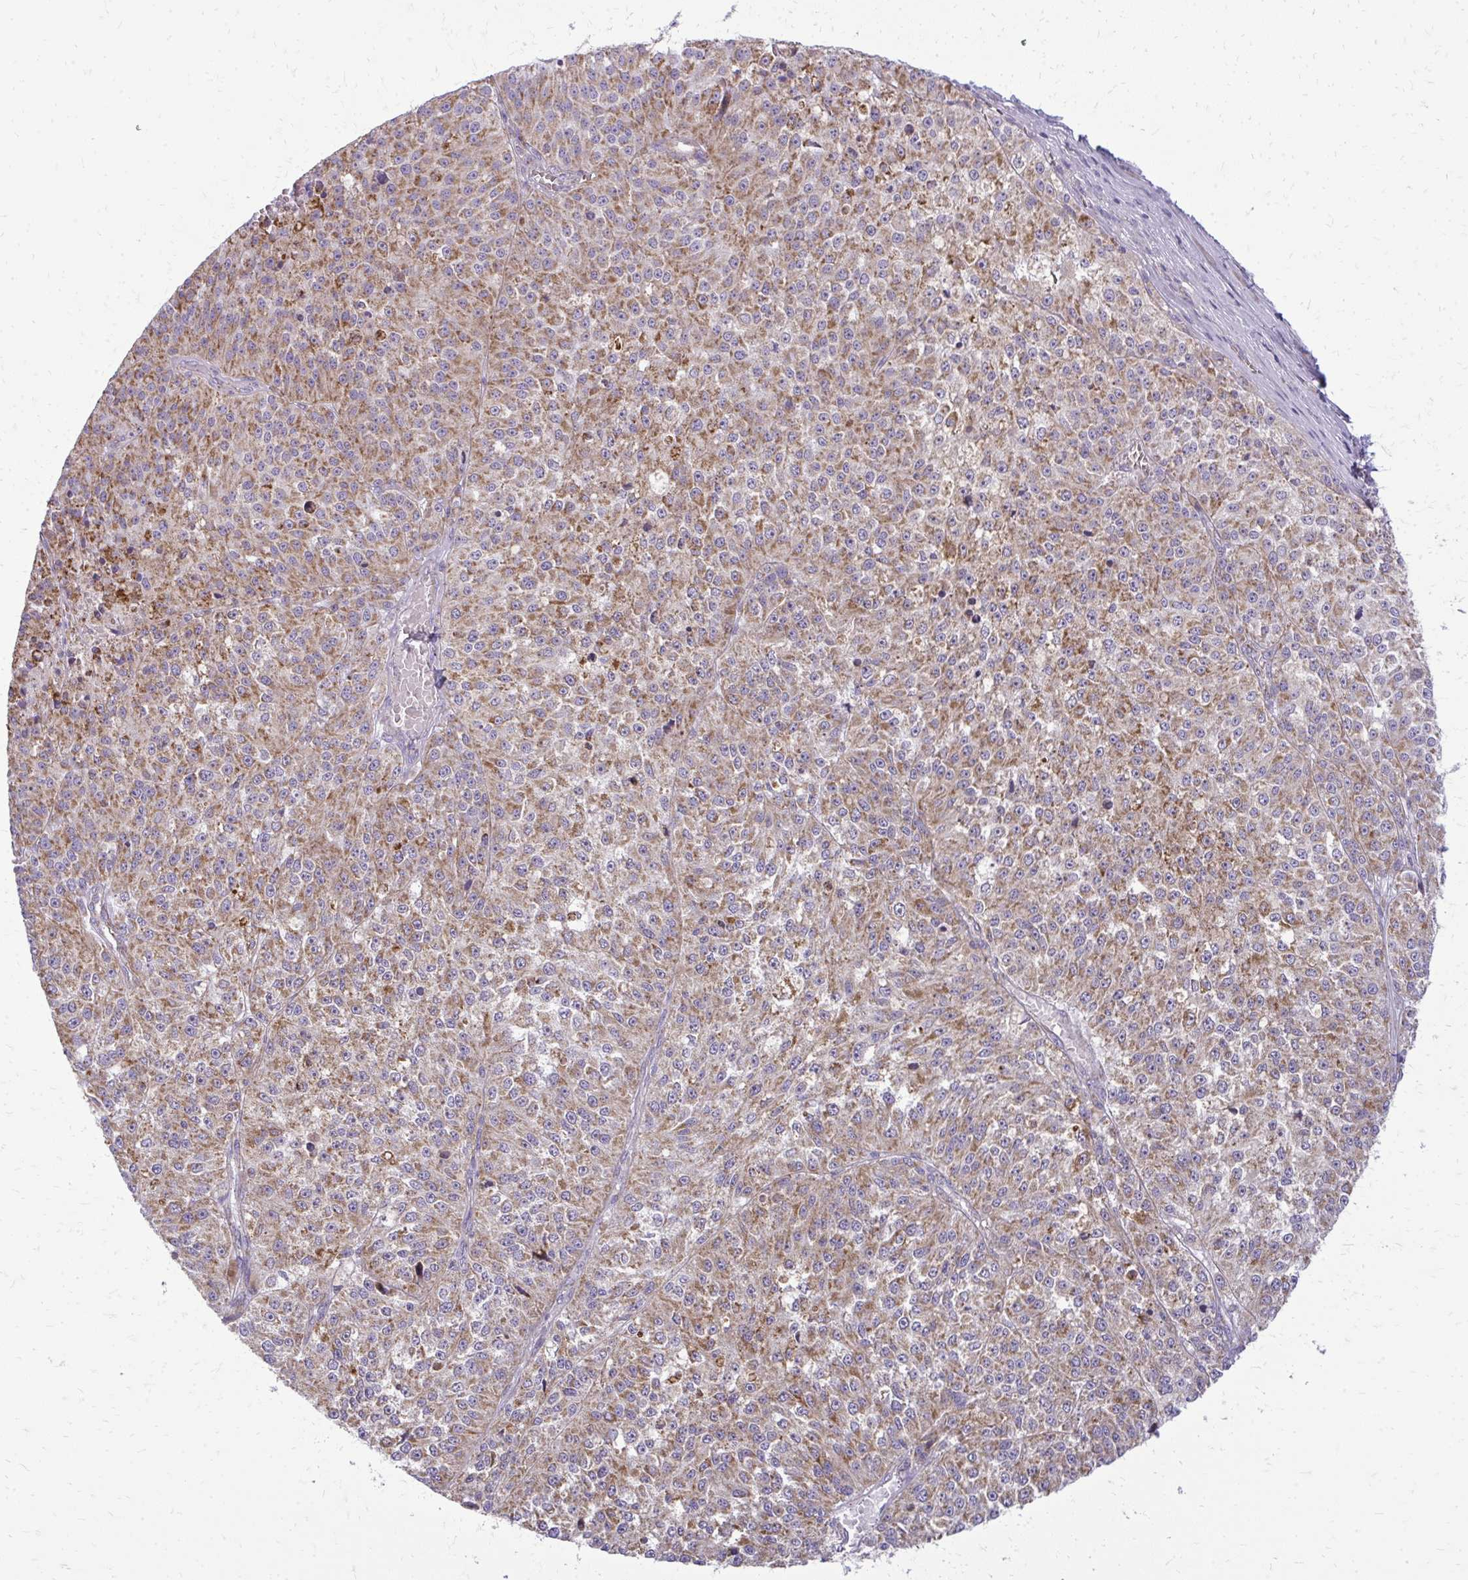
{"staining": {"intensity": "moderate", "quantity": ">75%", "location": "cytoplasmic/membranous"}, "tissue": "melanoma", "cell_type": "Tumor cells", "image_type": "cancer", "snomed": [{"axis": "morphology", "description": "Malignant melanoma, Metastatic site"}, {"axis": "topography", "description": "Lymph node"}], "caption": "Immunohistochemistry photomicrograph of human melanoma stained for a protein (brown), which exhibits medium levels of moderate cytoplasmic/membranous positivity in about >75% of tumor cells.", "gene": "IFIT1", "patient": {"sex": "female", "age": 64}}